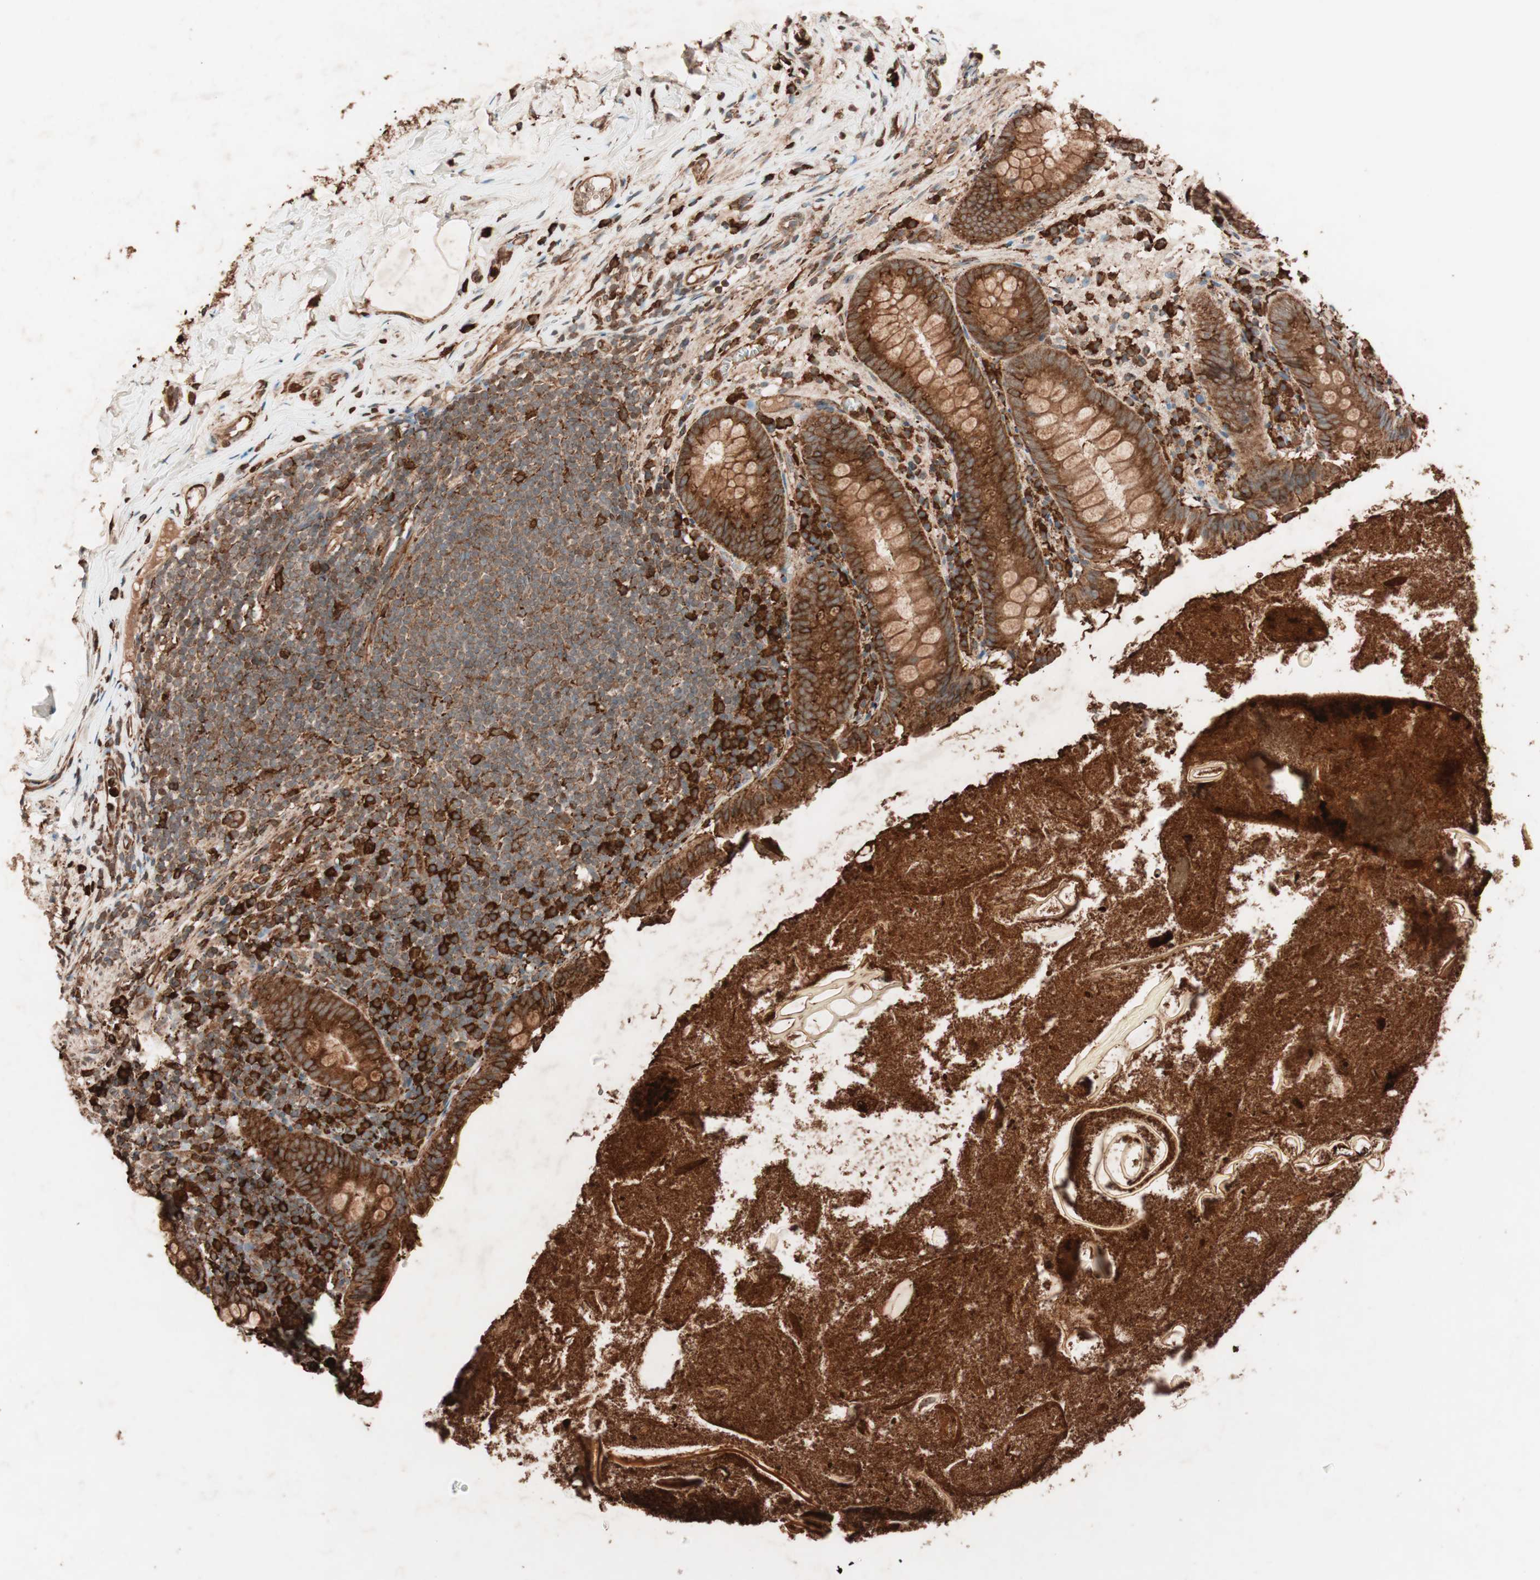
{"staining": {"intensity": "strong", "quantity": ">75%", "location": "cytoplasmic/membranous"}, "tissue": "appendix", "cell_type": "Glandular cells", "image_type": "normal", "snomed": [{"axis": "morphology", "description": "Normal tissue, NOS"}, {"axis": "topography", "description": "Appendix"}], "caption": "IHC histopathology image of unremarkable appendix stained for a protein (brown), which displays high levels of strong cytoplasmic/membranous staining in about >75% of glandular cells.", "gene": "VEGFA", "patient": {"sex": "male", "age": 52}}